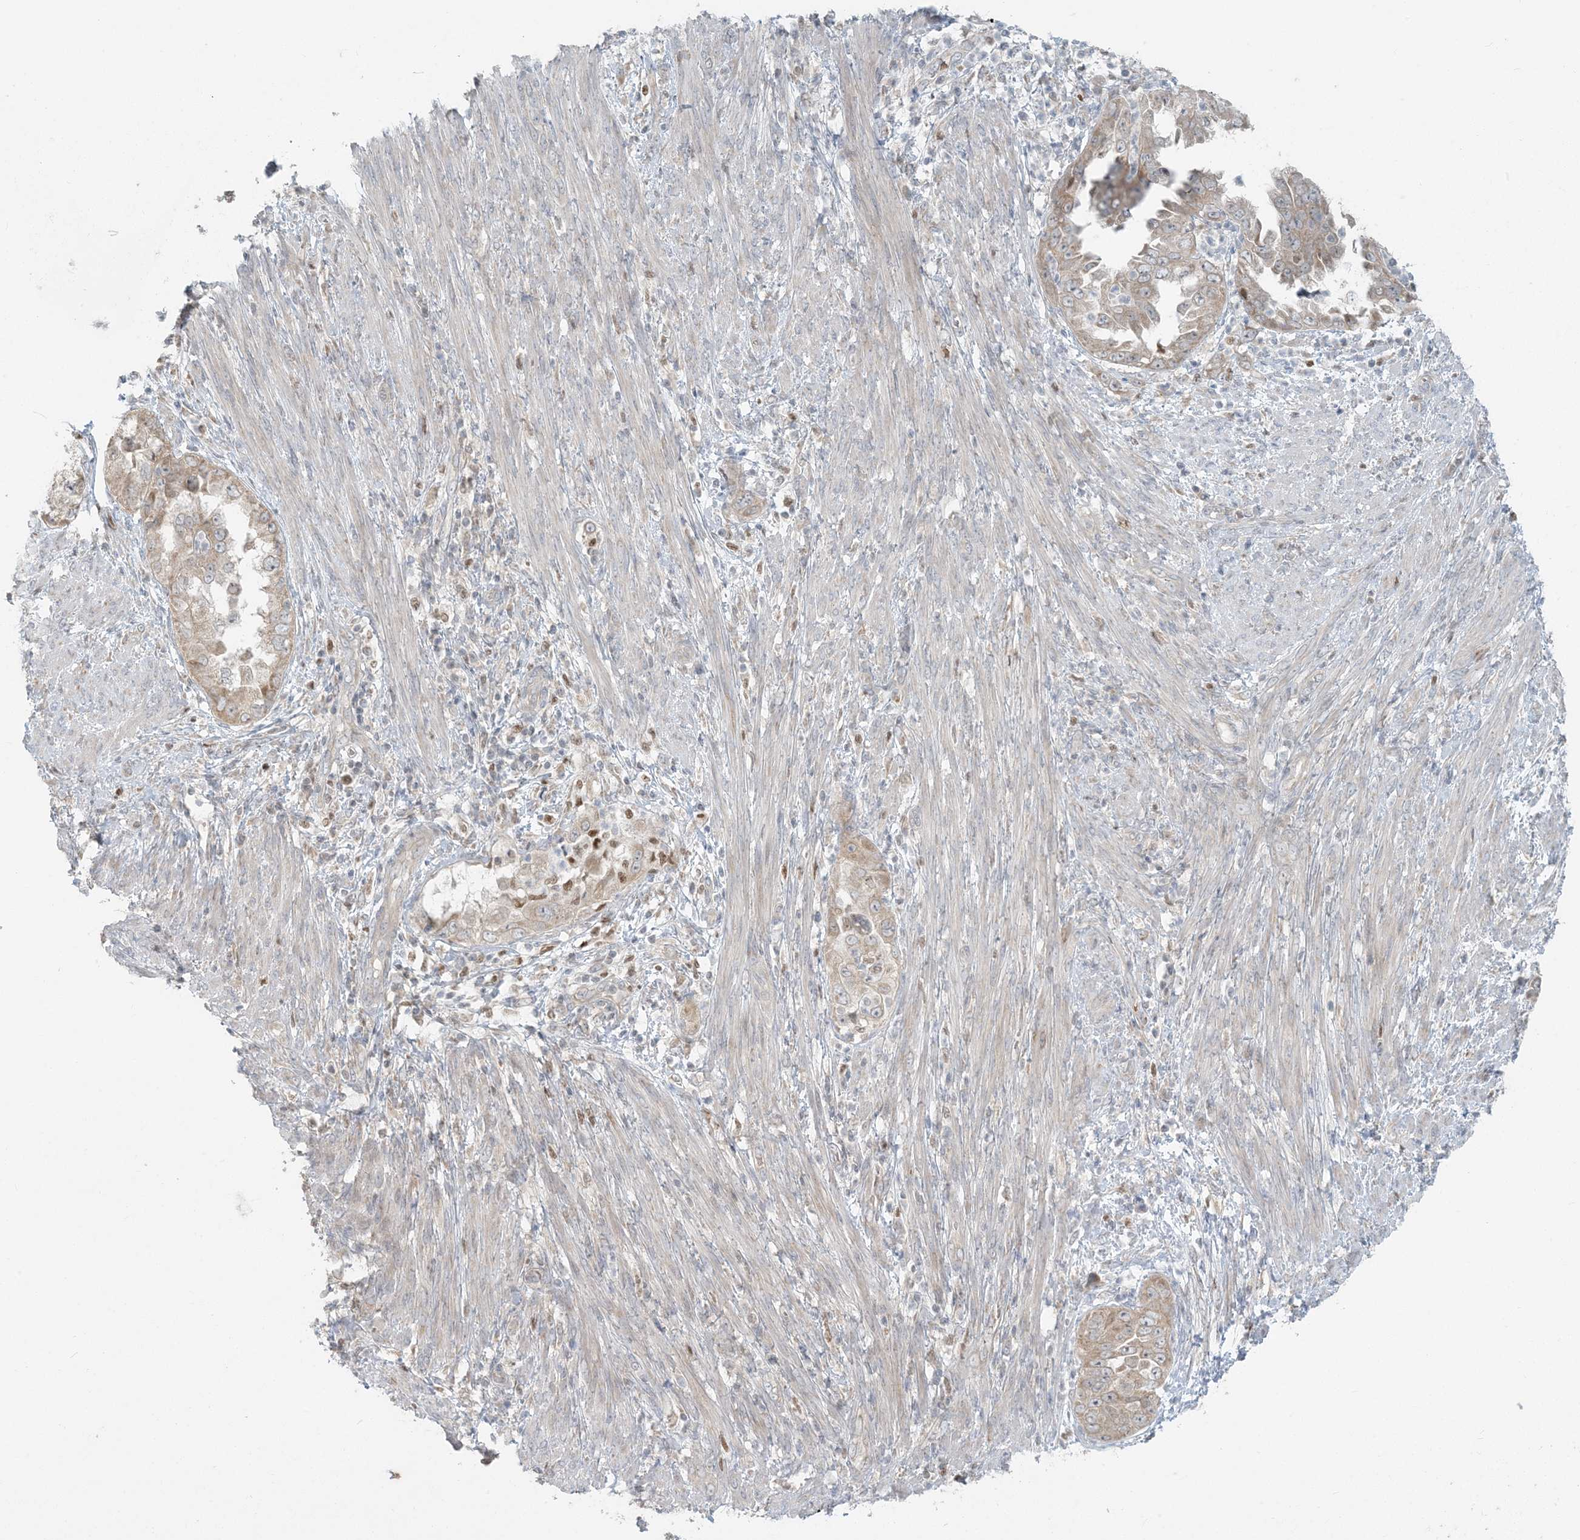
{"staining": {"intensity": "weak", "quantity": "25%-75%", "location": "cytoplasmic/membranous"}, "tissue": "endometrial cancer", "cell_type": "Tumor cells", "image_type": "cancer", "snomed": [{"axis": "morphology", "description": "Adenocarcinoma, NOS"}, {"axis": "topography", "description": "Endometrium"}], "caption": "Tumor cells show low levels of weak cytoplasmic/membranous positivity in about 25%-75% of cells in endometrial adenocarcinoma.", "gene": "CTDNEP1", "patient": {"sex": "female", "age": 85}}